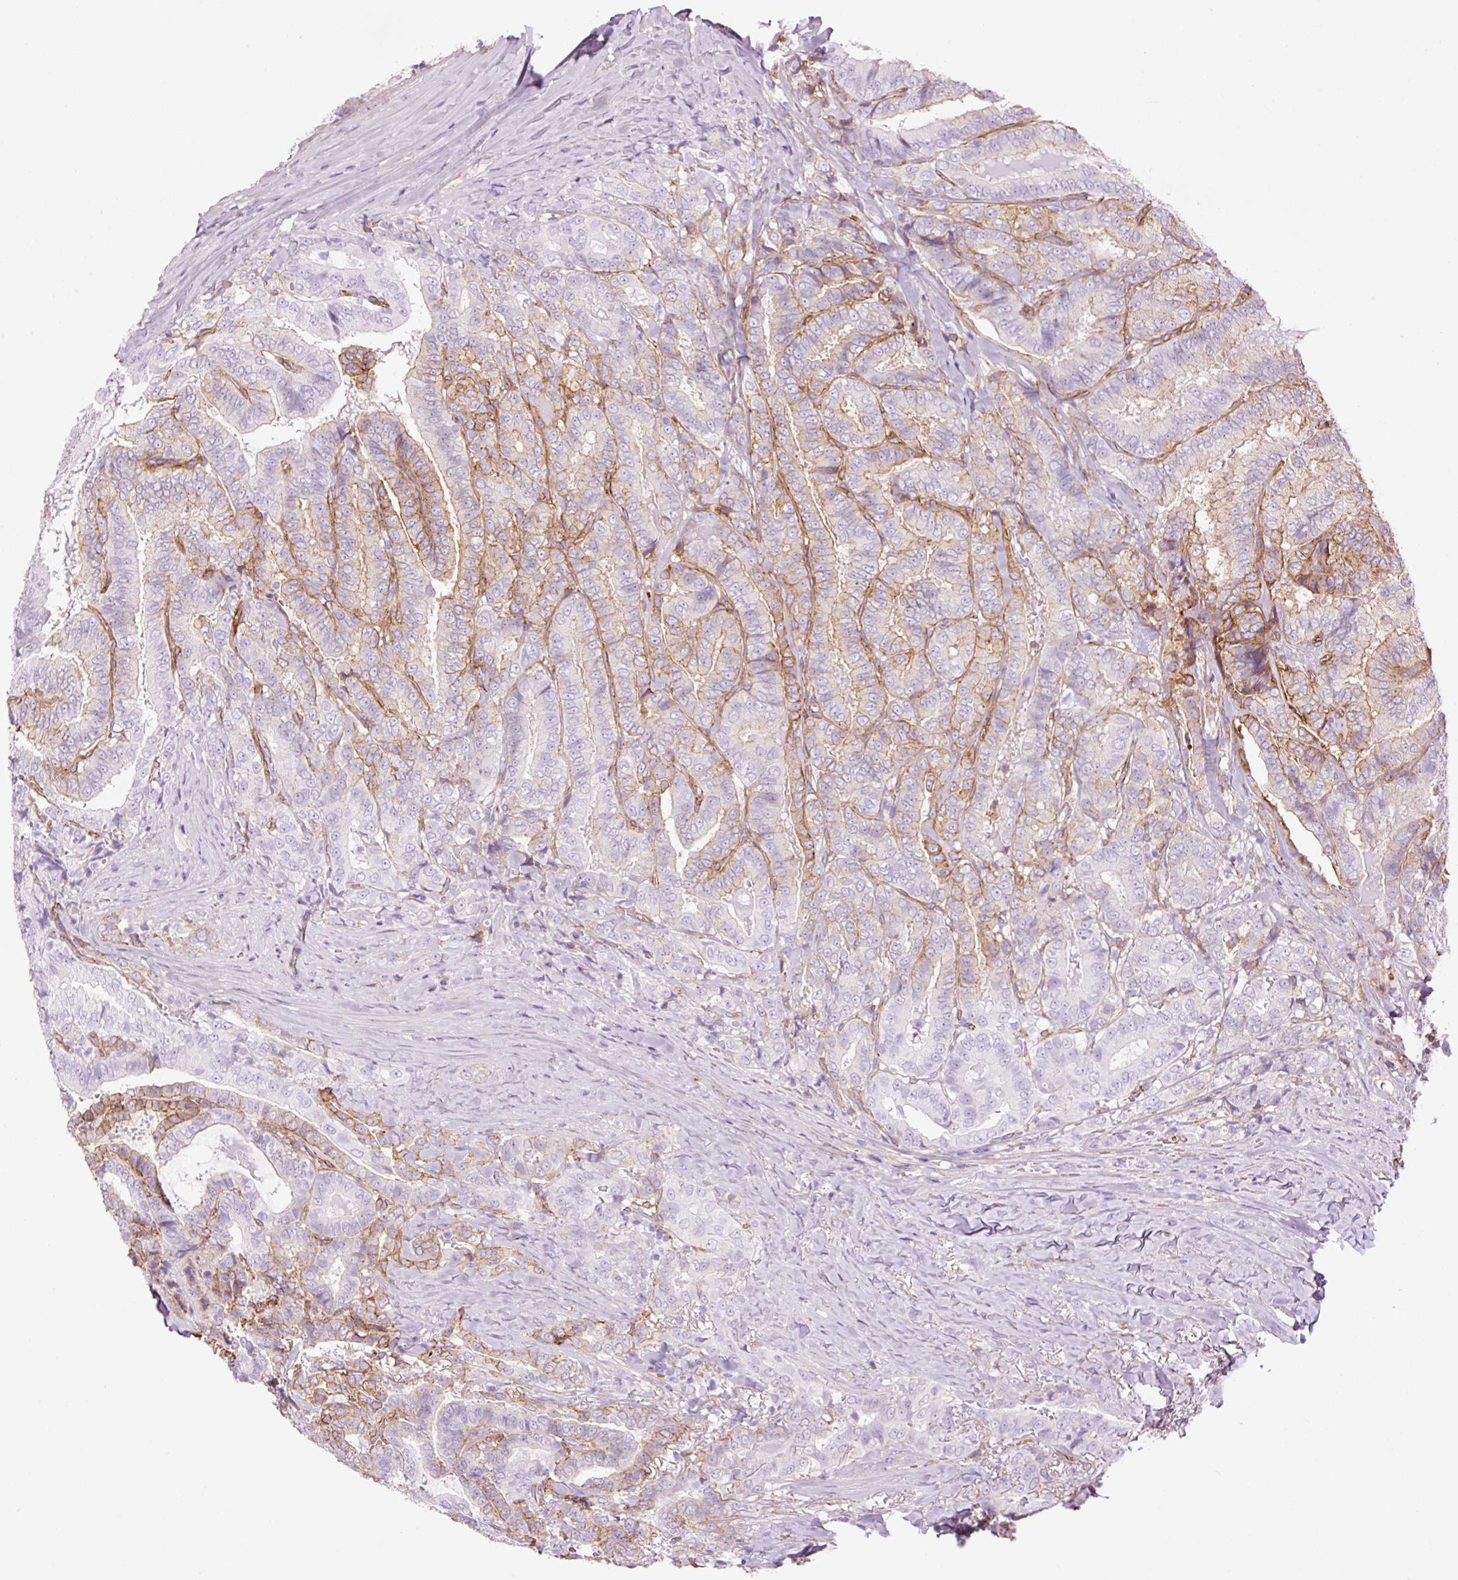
{"staining": {"intensity": "moderate", "quantity": "25%-75%", "location": "cytoplasmic/membranous"}, "tissue": "thyroid cancer", "cell_type": "Tumor cells", "image_type": "cancer", "snomed": [{"axis": "morphology", "description": "Papillary adenocarcinoma, NOS"}, {"axis": "topography", "description": "Thyroid gland"}], "caption": "An image of thyroid papillary adenocarcinoma stained for a protein shows moderate cytoplasmic/membranous brown staining in tumor cells.", "gene": "CAV1", "patient": {"sex": "male", "age": 61}}